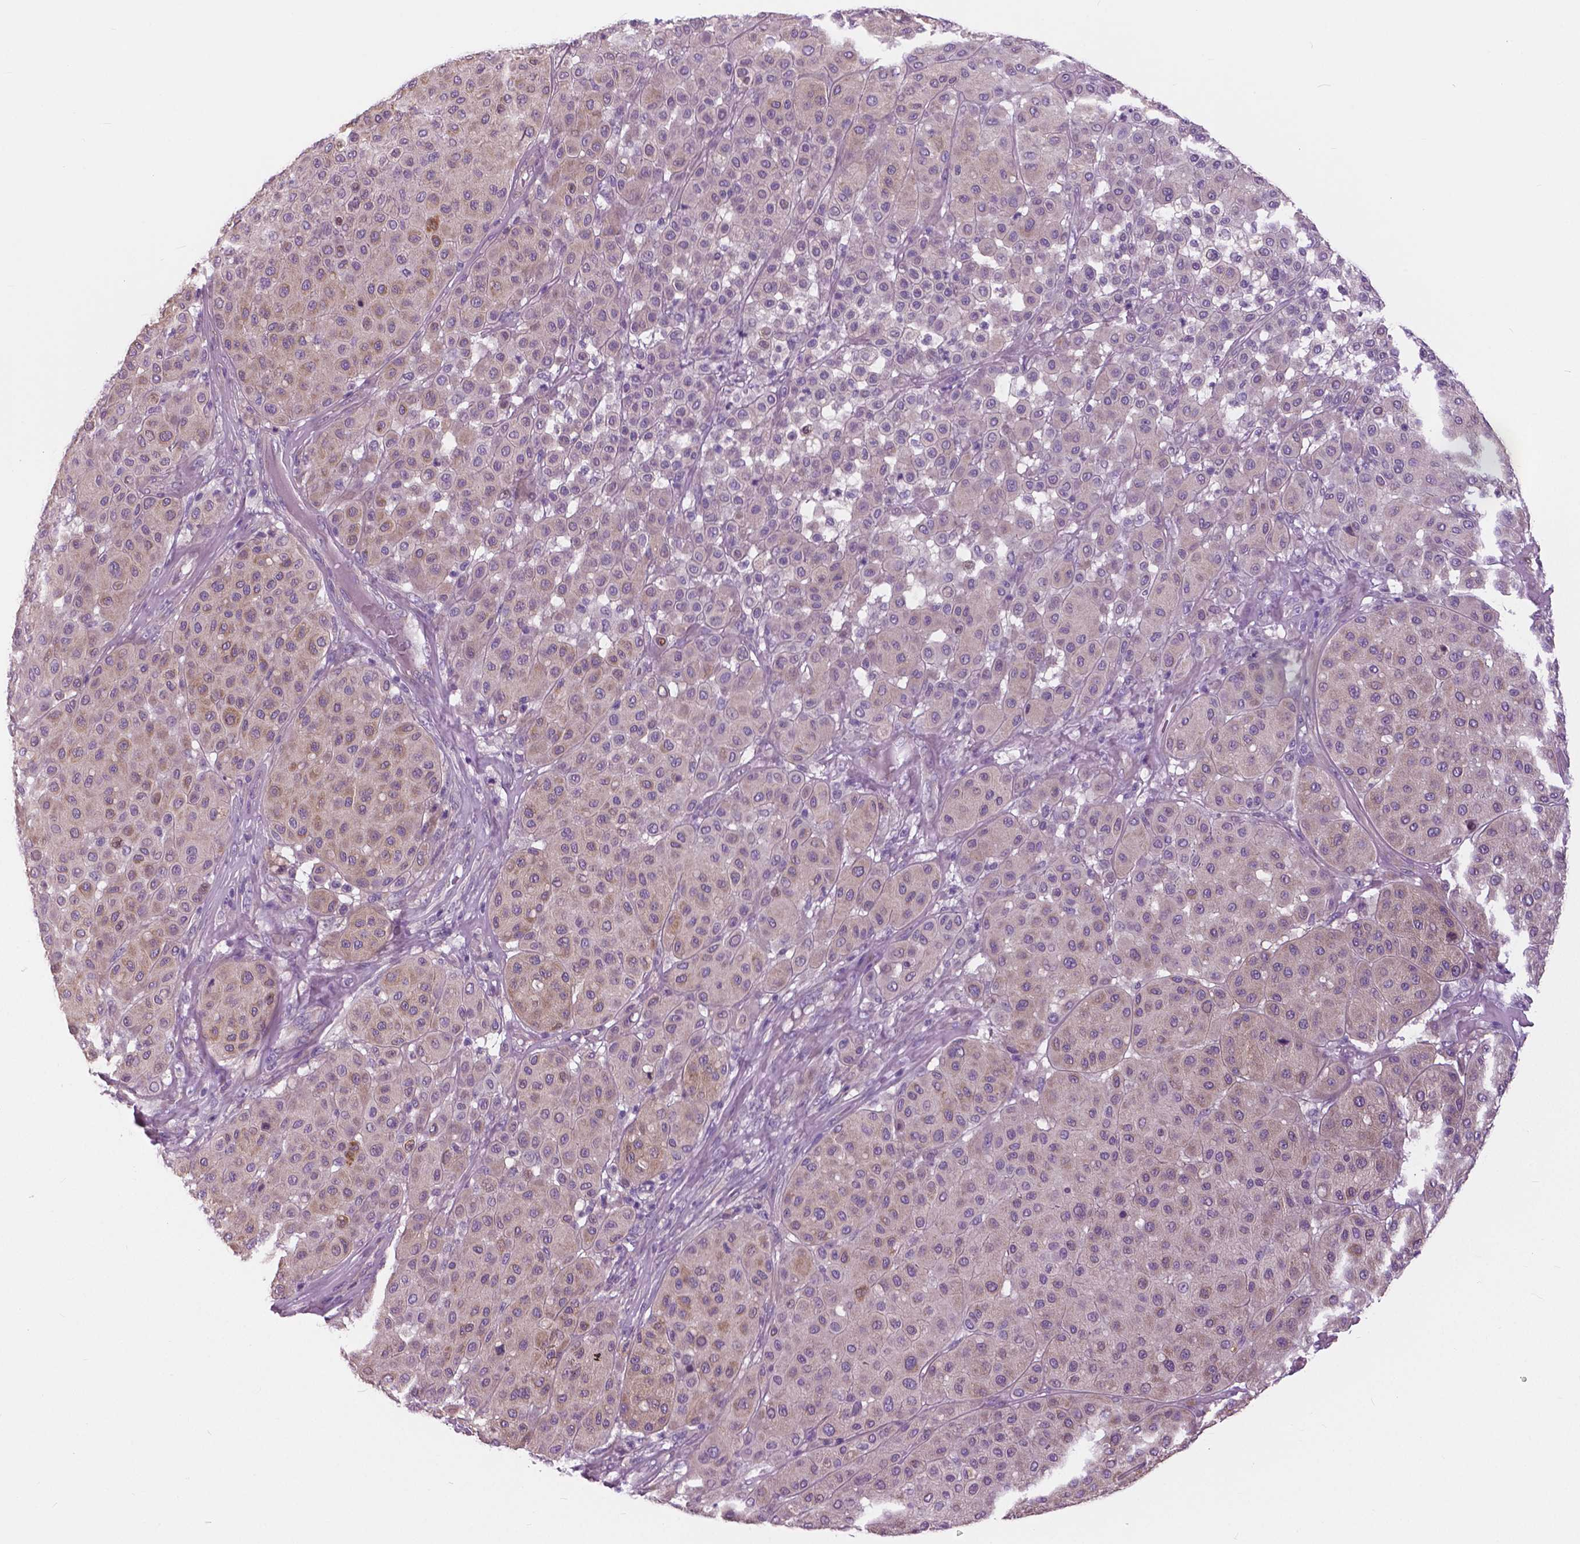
{"staining": {"intensity": "weak", "quantity": "<25%", "location": "cytoplasmic/membranous"}, "tissue": "melanoma", "cell_type": "Tumor cells", "image_type": "cancer", "snomed": [{"axis": "morphology", "description": "Malignant melanoma, Metastatic site"}, {"axis": "topography", "description": "Smooth muscle"}], "caption": "High magnification brightfield microscopy of malignant melanoma (metastatic site) stained with DAB (3,3'-diaminobenzidine) (brown) and counterstained with hematoxylin (blue): tumor cells show no significant expression.", "gene": "SERPINI1", "patient": {"sex": "male", "age": 41}}